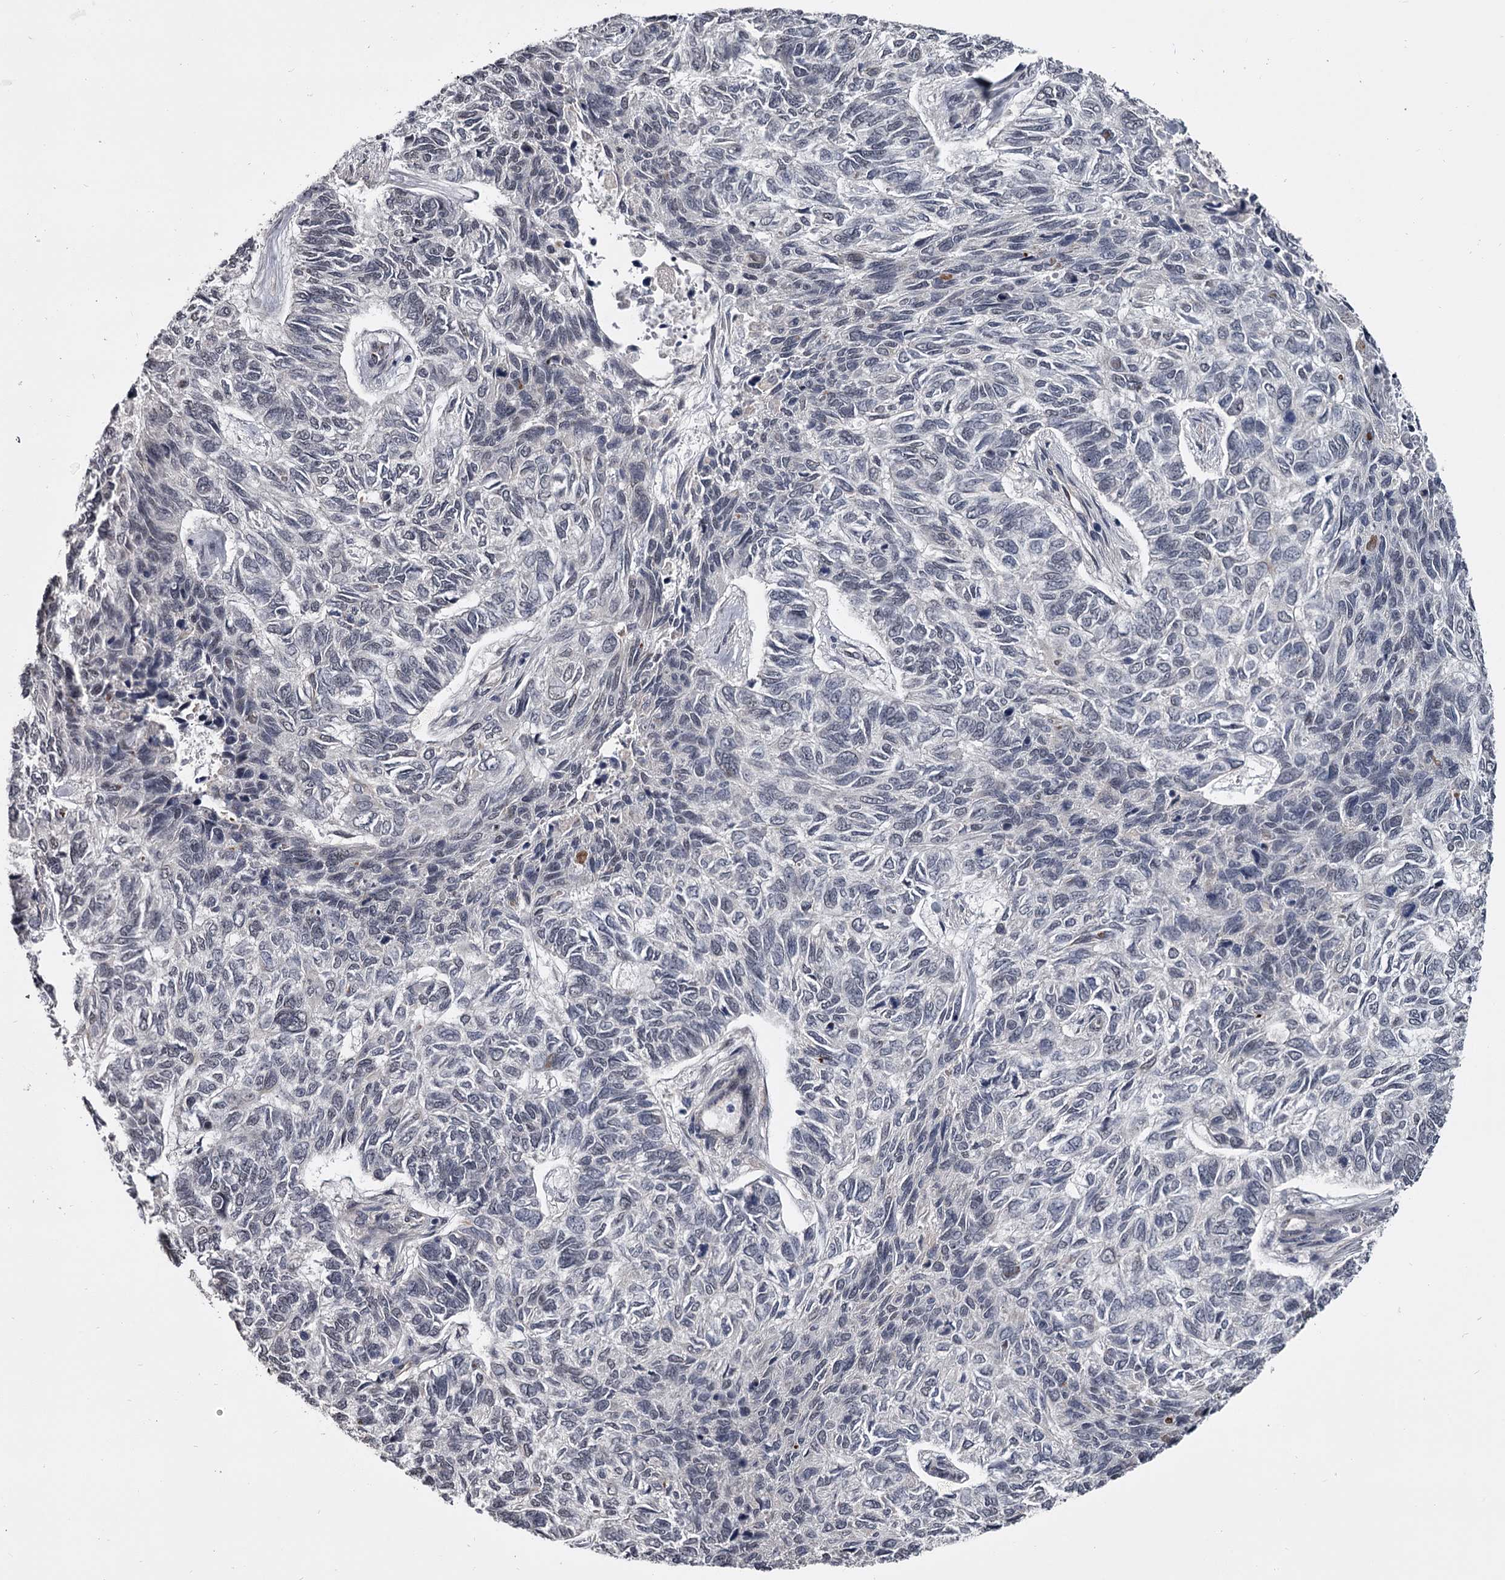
{"staining": {"intensity": "negative", "quantity": "none", "location": "none"}, "tissue": "skin cancer", "cell_type": "Tumor cells", "image_type": "cancer", "snomed": [{"axis": "morphology", "description": "Basal cell carcinoma"}, {"axis": "topography", "description": "Skin"}], "caption": "Immunohistochemistry photomicrograph of neoplastic tissue: skin cancer (basal cell carcinoma) stained with DAB displays no significant protein staining in tumor cells.", "gene": "PRPF40B", "patient": {"sex": "female", "age": 65}}